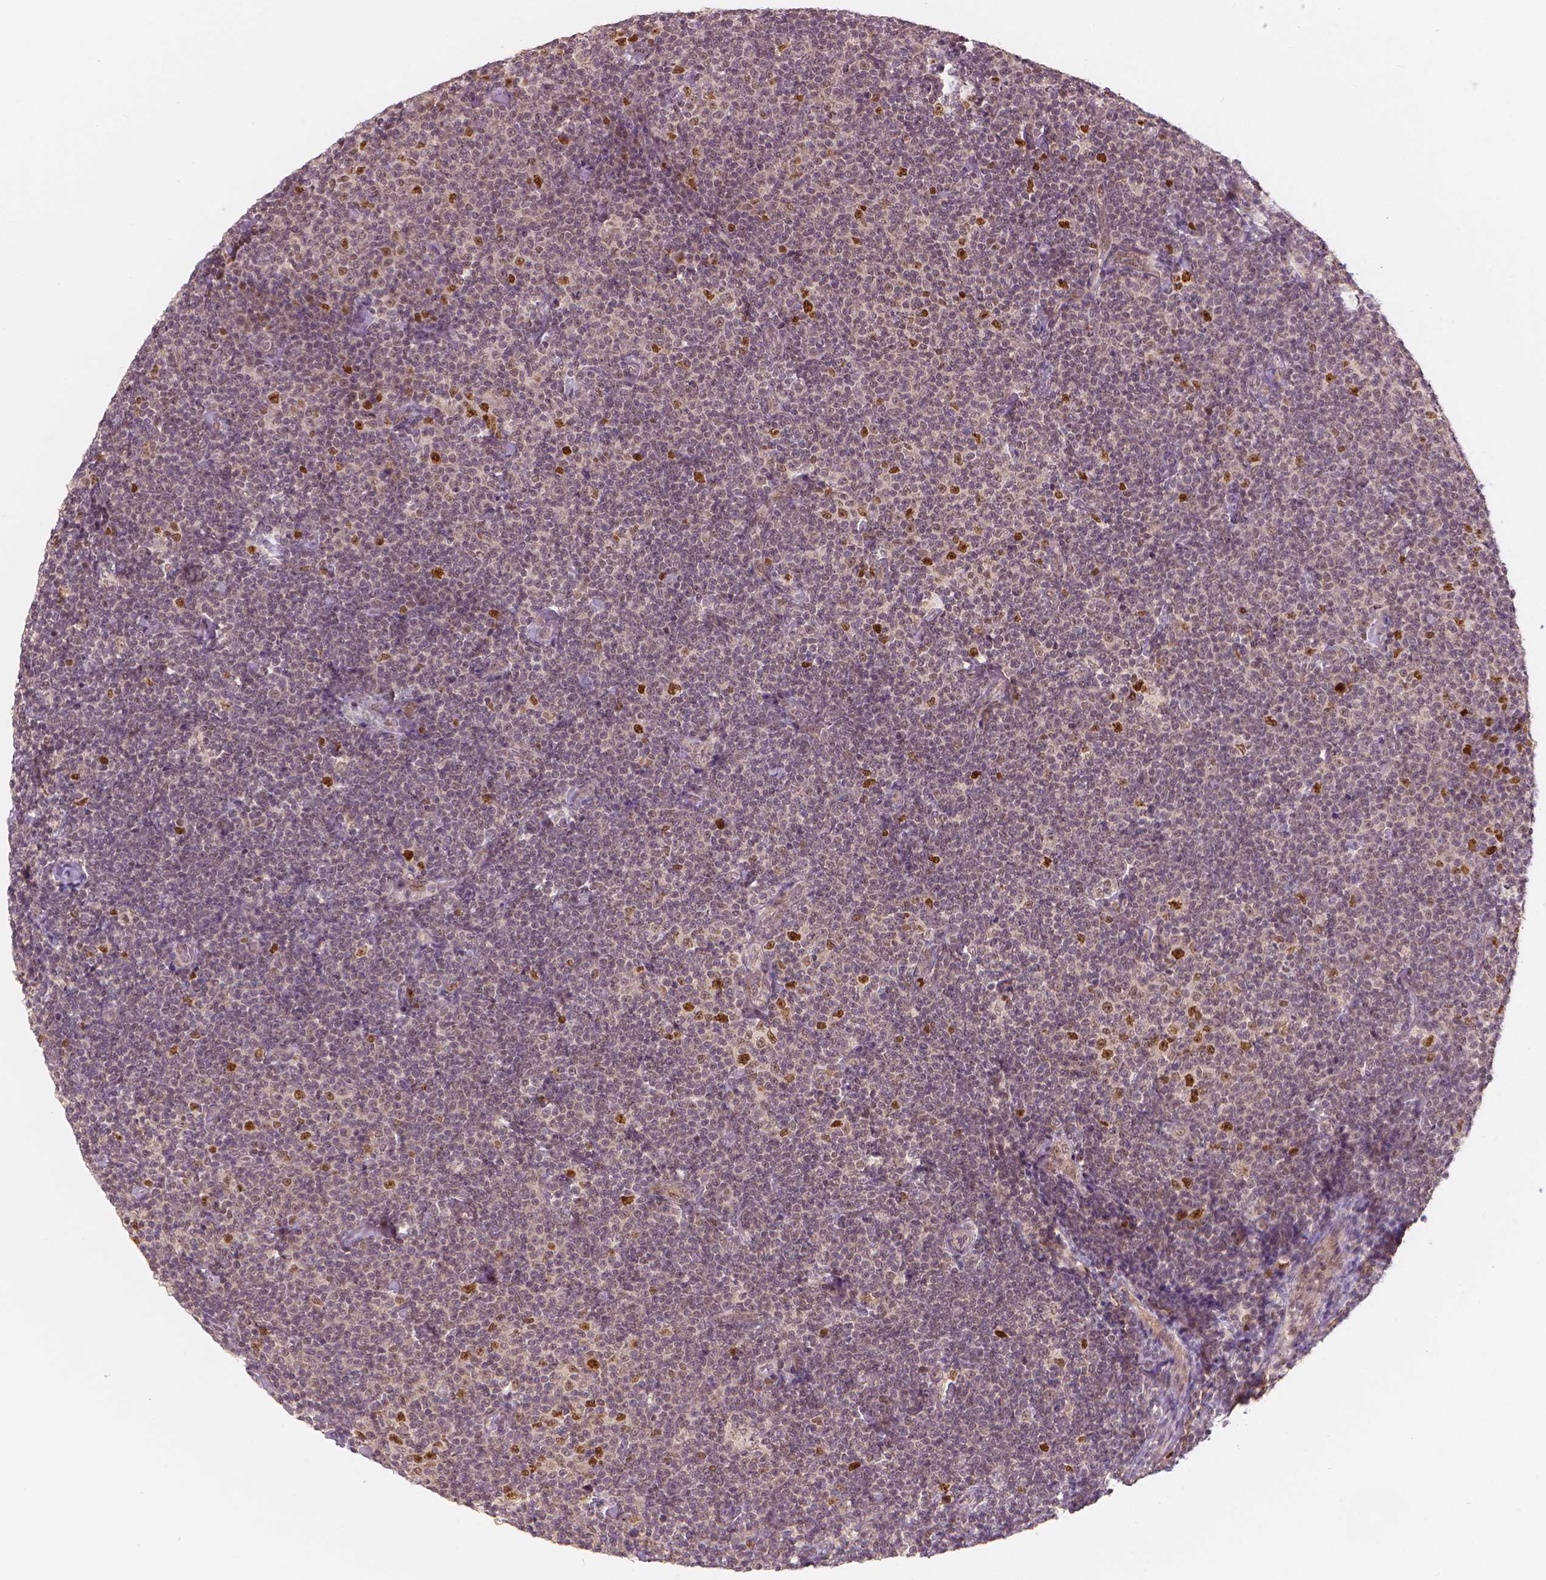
{"staining": {"intensity": "strong", "quantity": "<25%", "location": "nuclear"}, "tissue": "lymphoma", "cell_type": "Tumor cells", "image_type": "cancer", "snomed": [{"axis": "morphology", "description": "Malignant lymphoma, non-Hodgkin's type, Low grade"}, {"axis": "topography", "description": "Lymph node"}], "caption": "This image displays IHC staining of lymphoma, with medium strong nuclear positivity in about <25% of tumor cells.", "gene": "NSD2", "patient": {"sex": "male", "age": 81}}